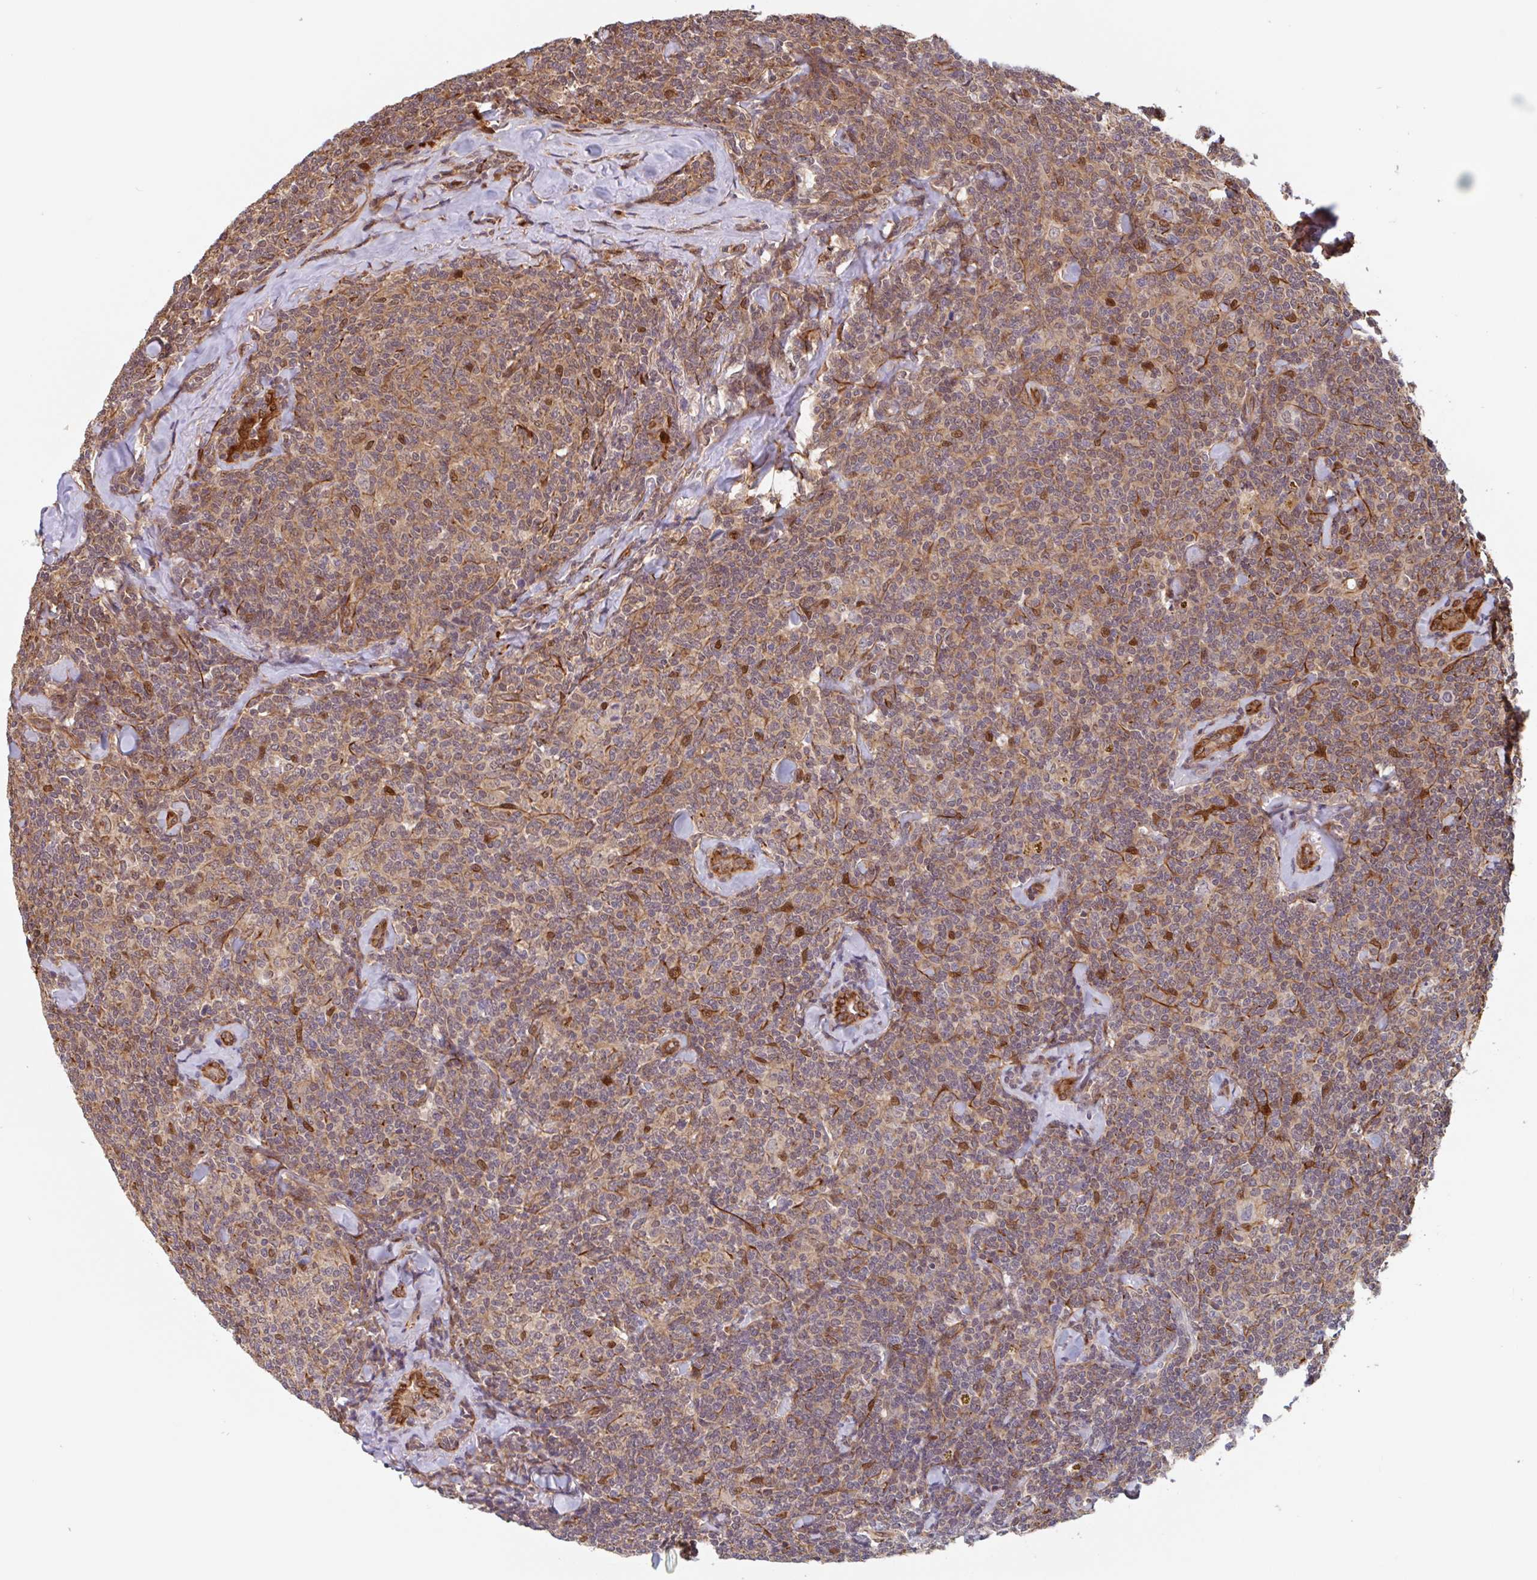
{"staining": {"intensity": "weak", "quantity": "25%-75%", "location": "cytoplasmic/membranous"}, "tissue": "lymphoma", "cell_type": "Tumor cells", "image_type": "cancer", "snomed": [{"axis": "morphology", "description": "Malignant lymphoma, non-Hodgkin's type, Low grade"}, {"axis": "topography", "description": "Lymph node"}], "caption": "Lymphoma stained for a protein (brown) displays weak cytoplasmic/membranous positive positivity in about 25%-75% of tumor cells.", "gene": "NUB1", "patient": {"sex": "female", "age": 56}}